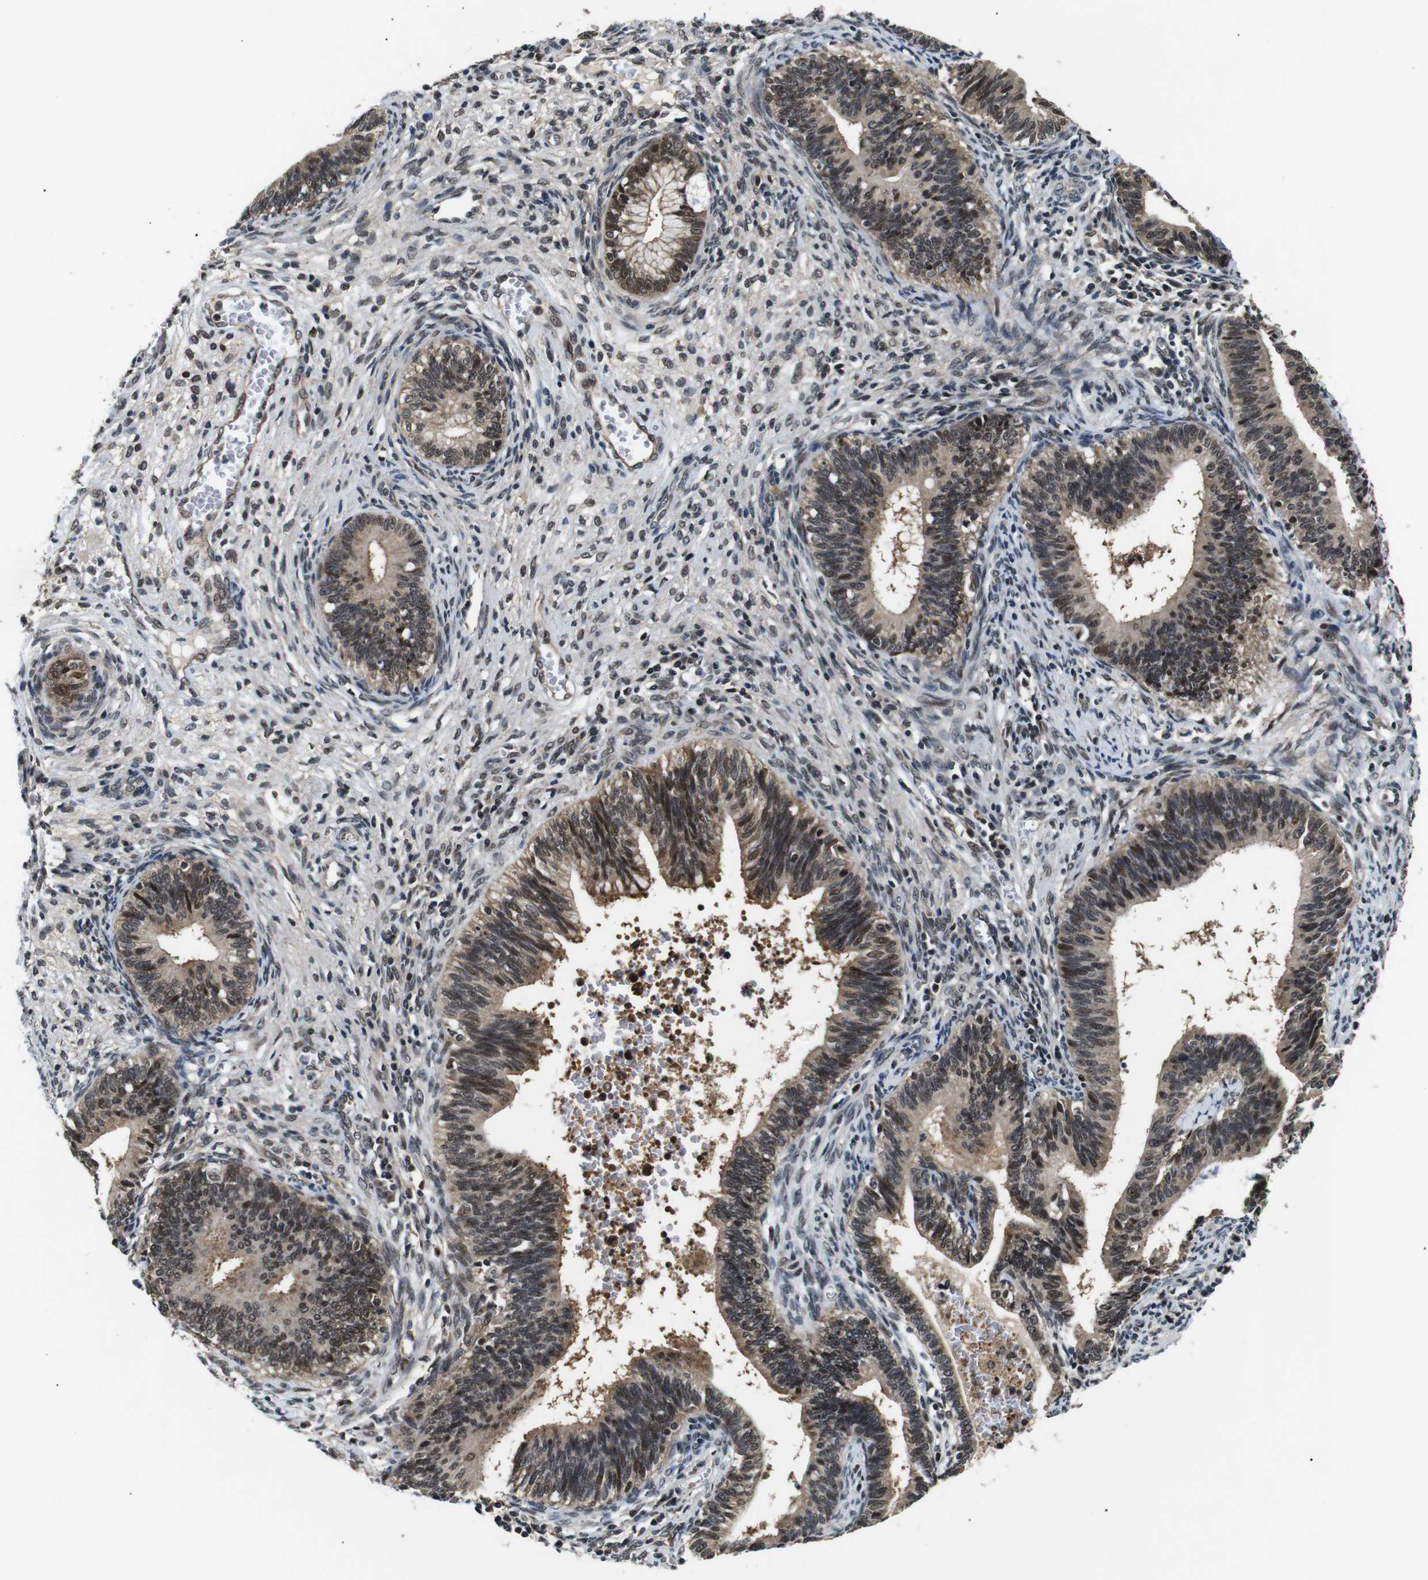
{"staining": {"intensity": "moderate", "quantity": ">75%", "location": "cytoplasmic/membranous,nuclear"}, "tissue": "cervical cancer", "cell_type": "Tumor cells", "image_type": "cancer", "snomed": [{"axis": "morphology", "description": "Adenocarcinoma, NOS"}, {"axis": "topography", "description": "Cervix"}], "caption": "Protein expression analysis of human cervical cancer (adenocarcinoma) reveals moderate cytoplasmic/membranous and nuclear expression in approximately >75% of tumor cells. (DAB (3,3'-diaminobenzidine) = brown stain, brightfield microscopy at high magnification).", "gene": "SKP1", "patient": {"sex": "female", "age": 44}}